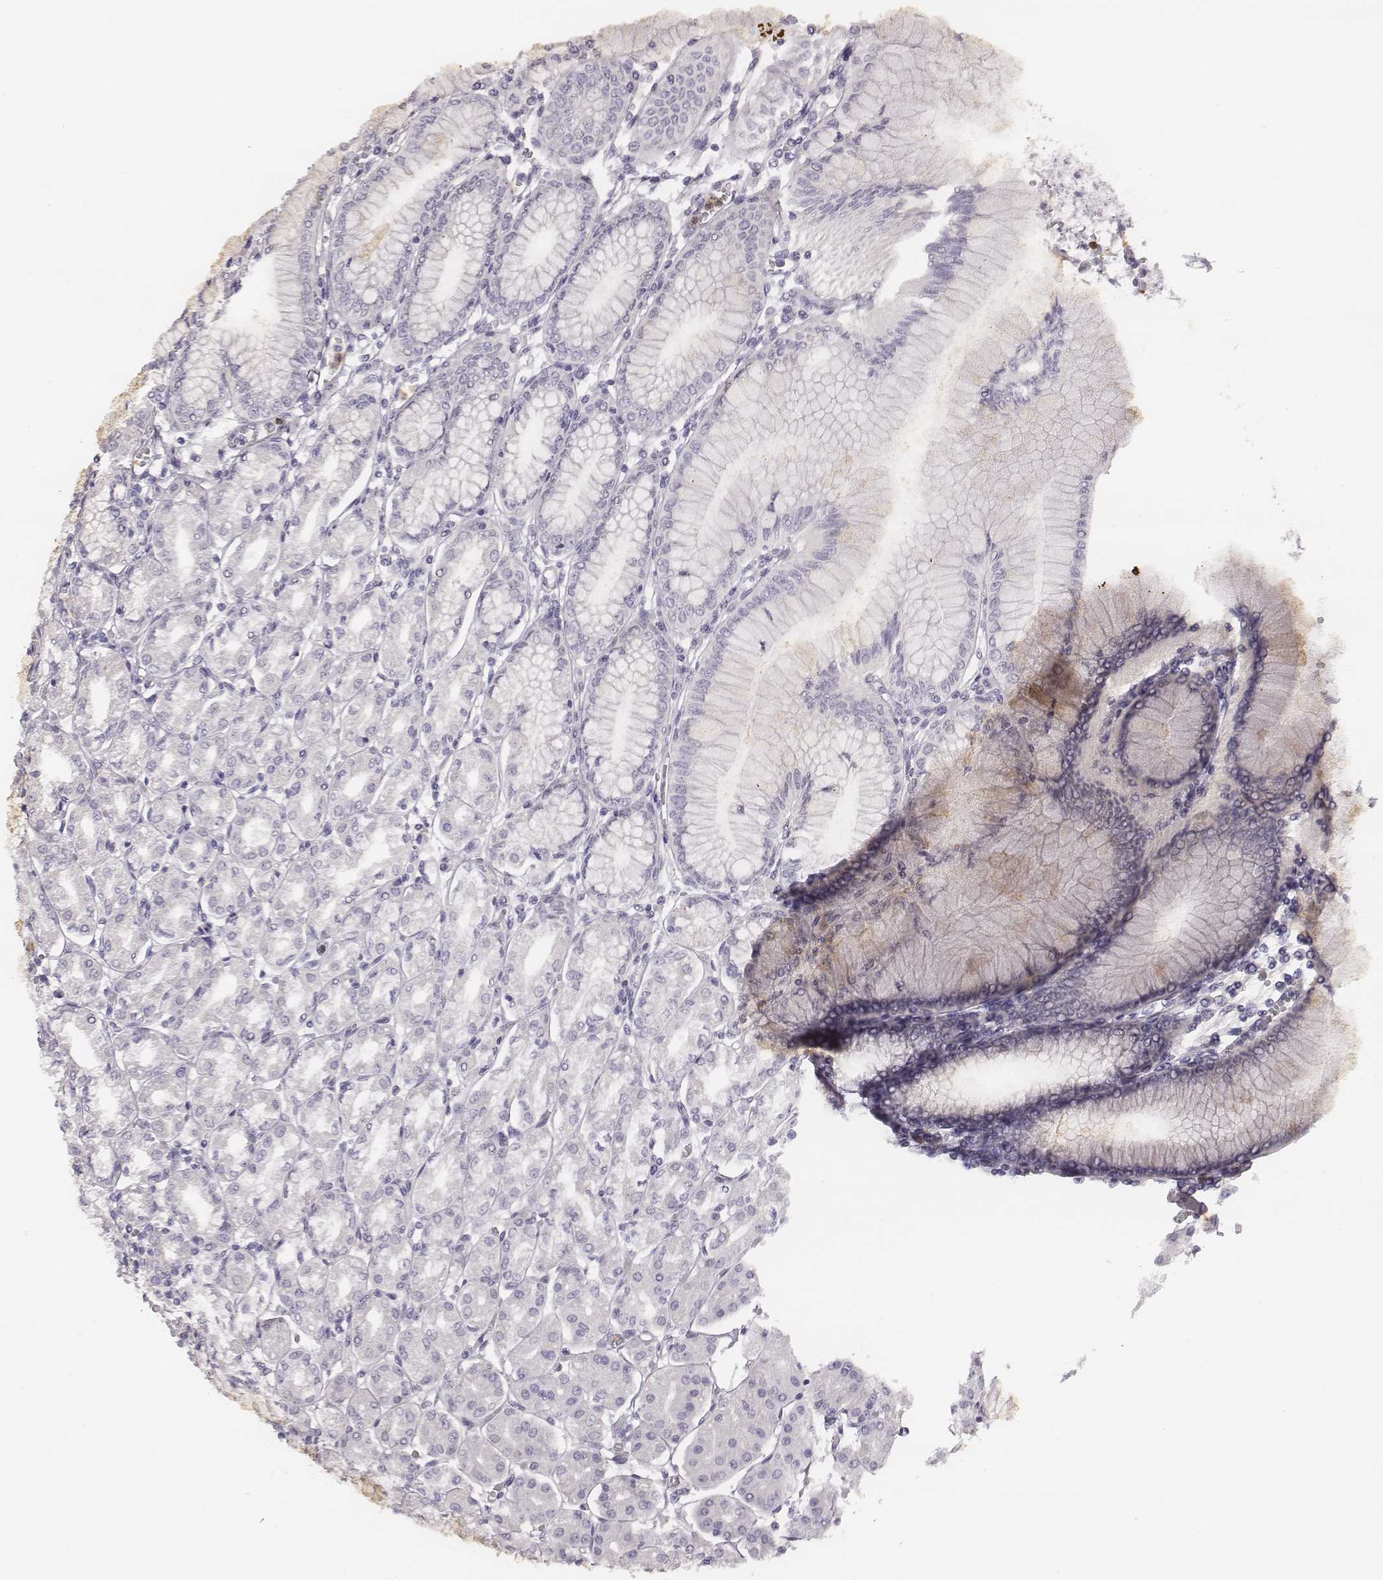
{"staining": {"intensity": "negative", "quantity": "none", "location": "none"}, "tissue": "stomach", "cell_type": "Glandular cells", "image_type": "normal", "snomed": [{"axis": "morphology", "description": "Normal tissue, NOS"}, {"axis": "topography", "description": "Skeletal muscle"}, {"axis": "topography", "description": "Stomach"}], "caption": "An IHC micrograph of unremarkable stomach is shown. There is no staining in glandular cells of stomach. (Immunohistochemistry, brightfield microscopy, high magnification).", "gene": "KCNJ12", "patient": {"sex": "female", "age": 57}}